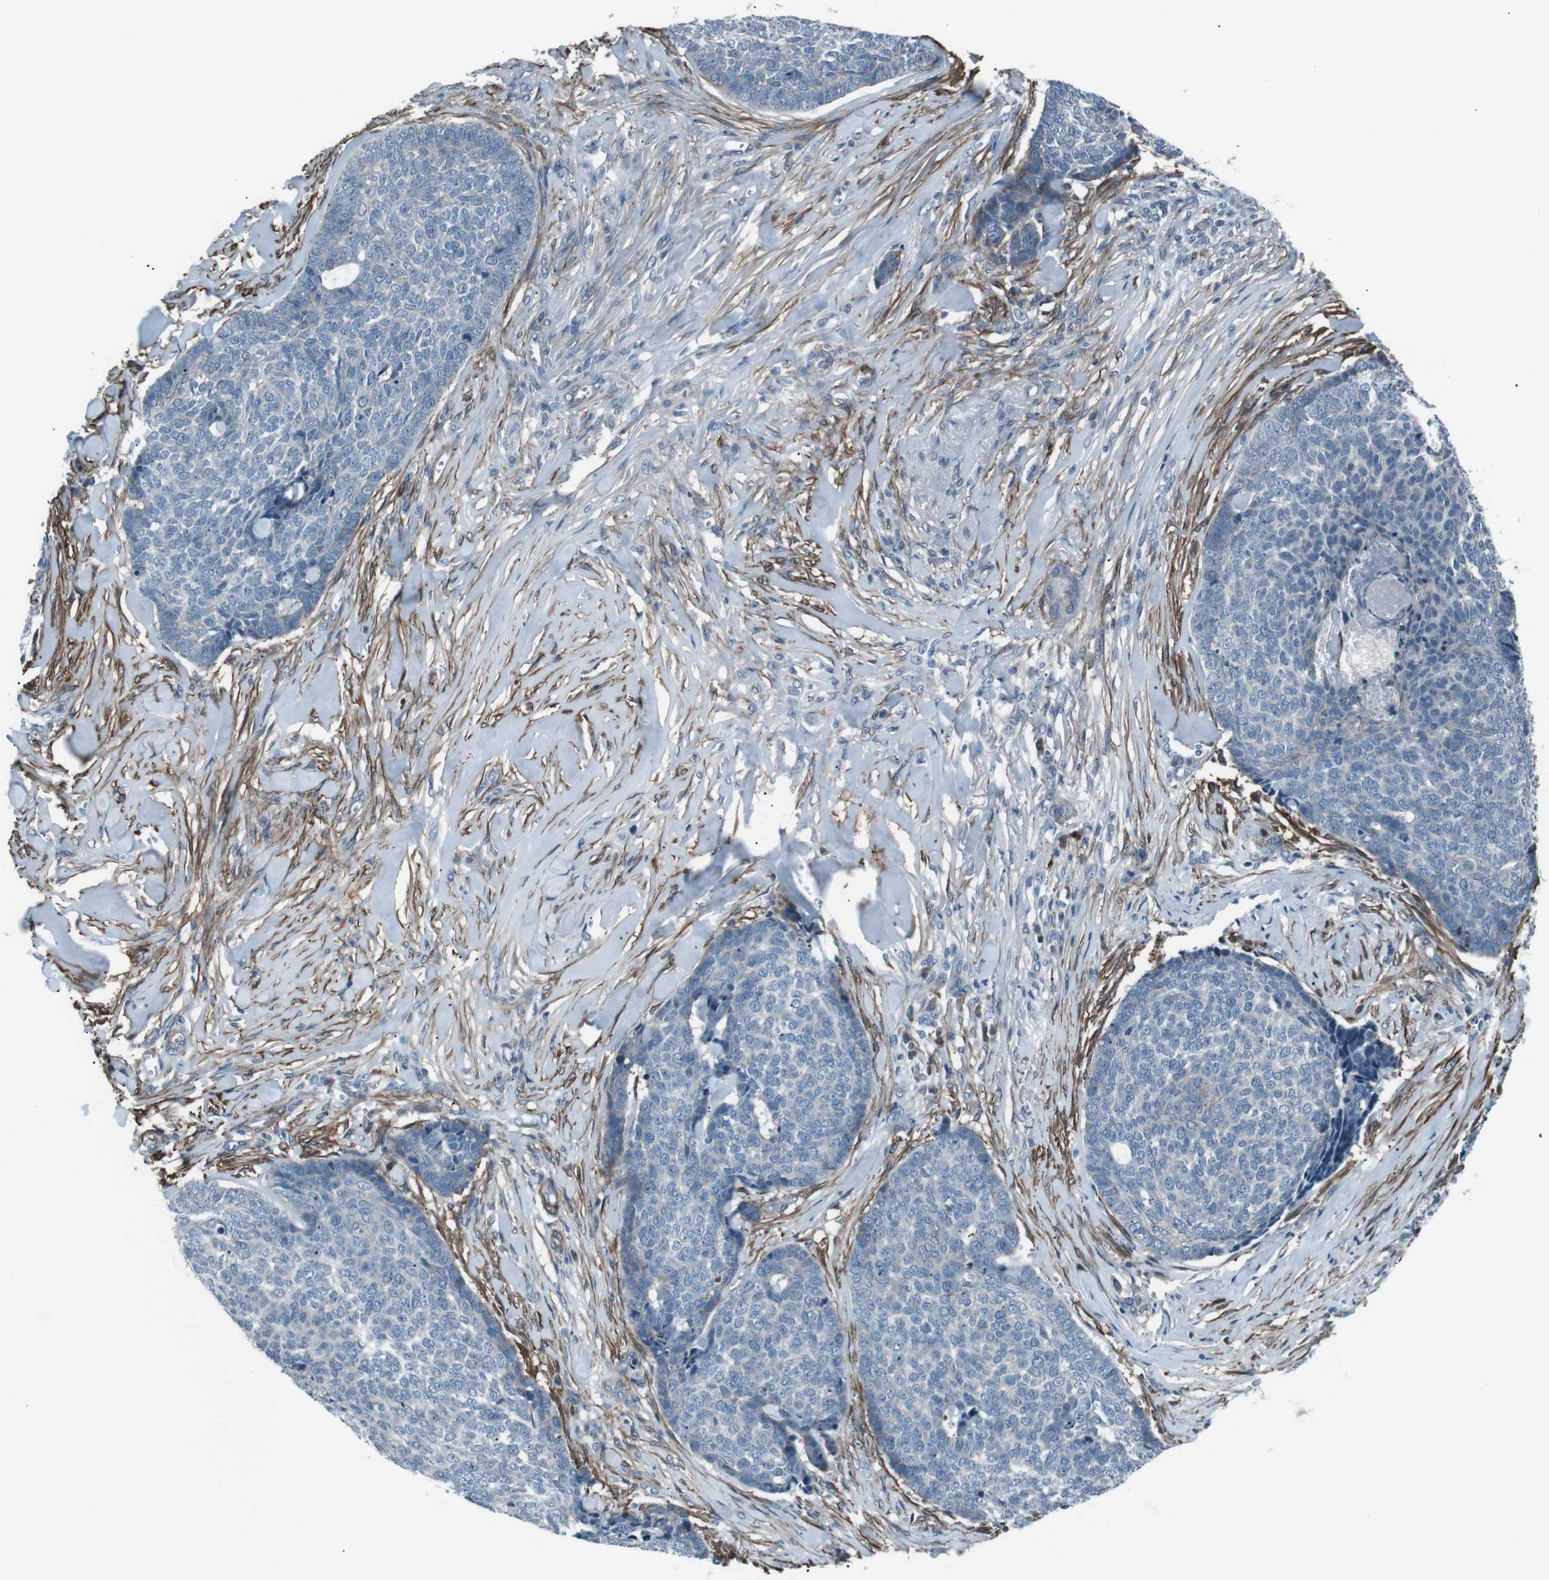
{"staining": {"intensity": "negative", "quantity": "none", "location": "none"}, "tissue": "skin cancer", "cell_type": "Tumor cells", "image_type": "cancer", "snomed": [{"axis": "morphology", "description": "Basal cell carcinoma"}, {"axis": "topography", "description": "Skin"}], "caption": "Basal cell carcinoma (skin) was stained to show a protein in brown. There is no significant staining in tumor cells.", "gene": "PDLIM5", "patient": {"sex": "male", "age": 84}}